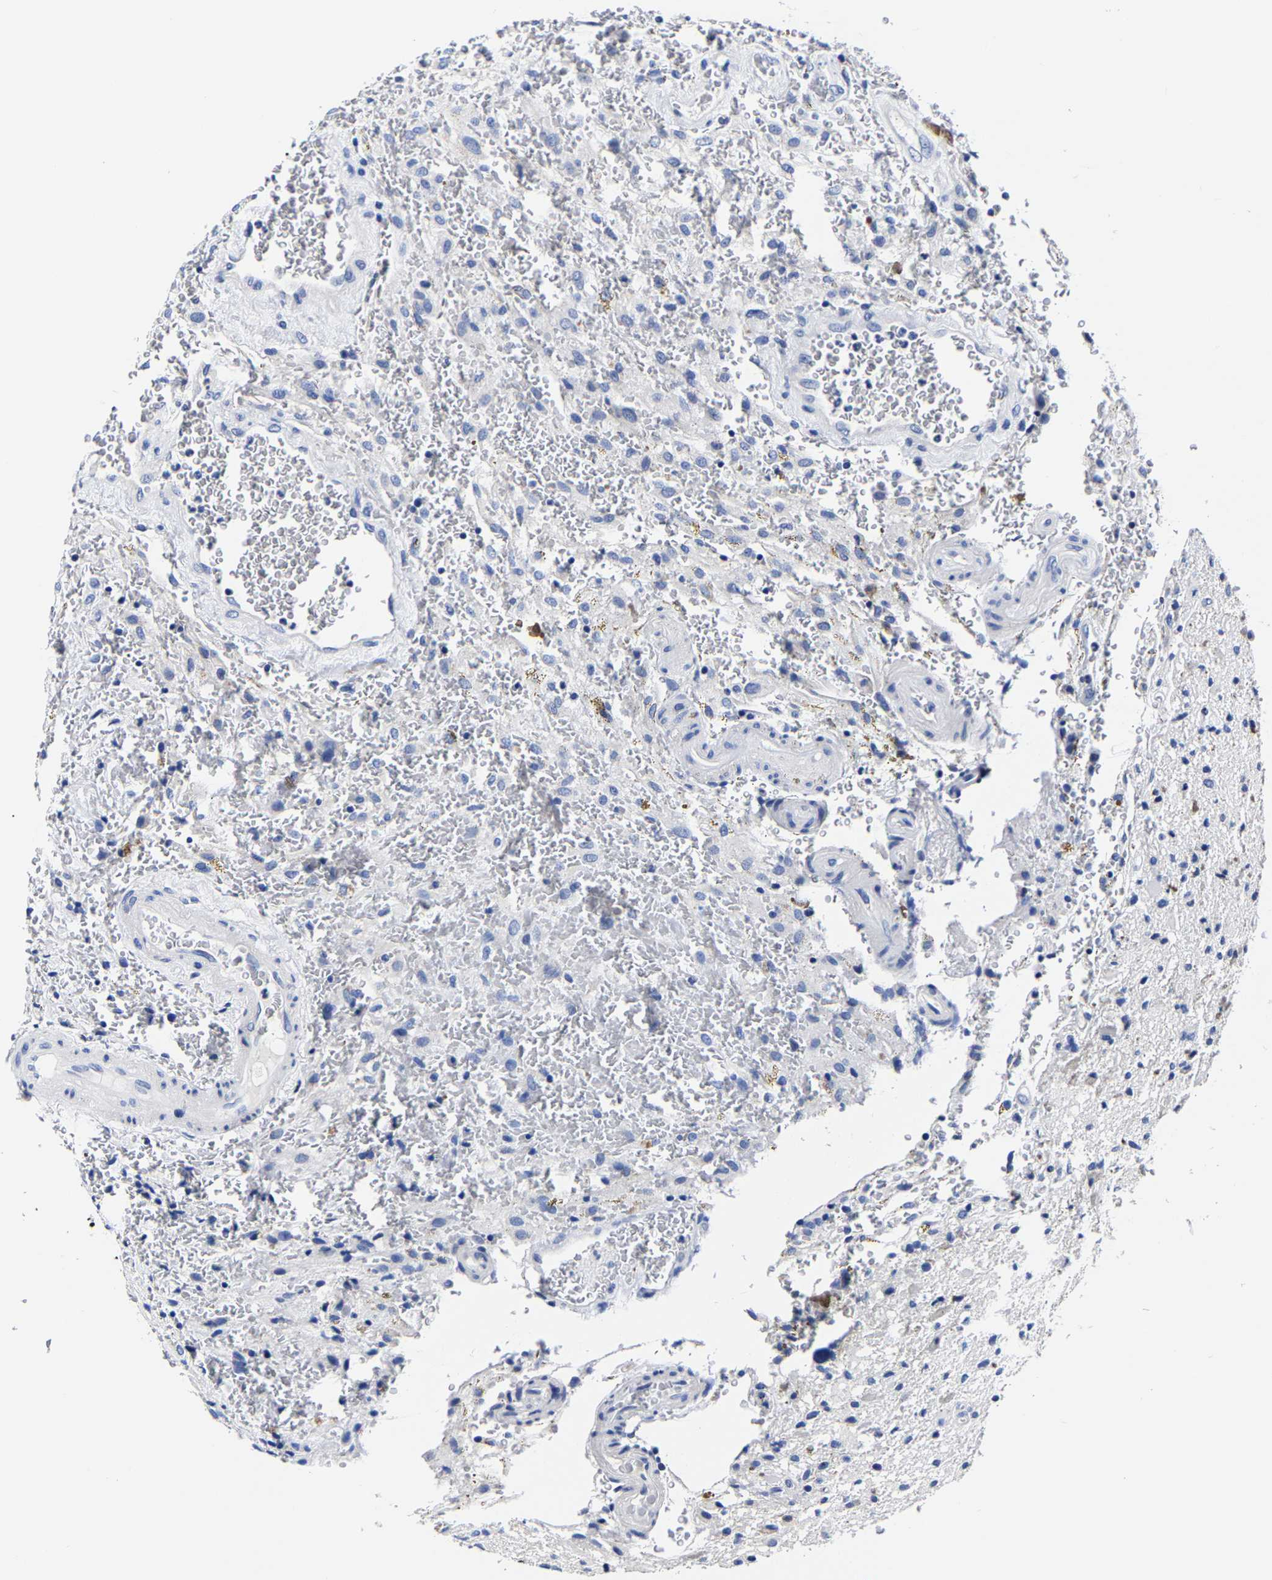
{"staining": {"intensity": "negative", "quantity": "none", "location": "none"}, "tissue": "glioma", "cell_type": "Tumor cells", "image_type": "cancer", "snomed": [{"axis": "morphology", "description": "Glioma, malignant, High grade"}, {"axis": "topography", "description": "Brain"}], "caption": "Immunohistochemistry (IHC) micrograph of neoplastic tissue: glioma stained with DAB (3,3'-diaminobenzidine) reveals no significant protein positivity in tumor cells. Nuclei are stained in blue.", "gene": "CPA2", "patient": {"sex": "male", "age": 33}}